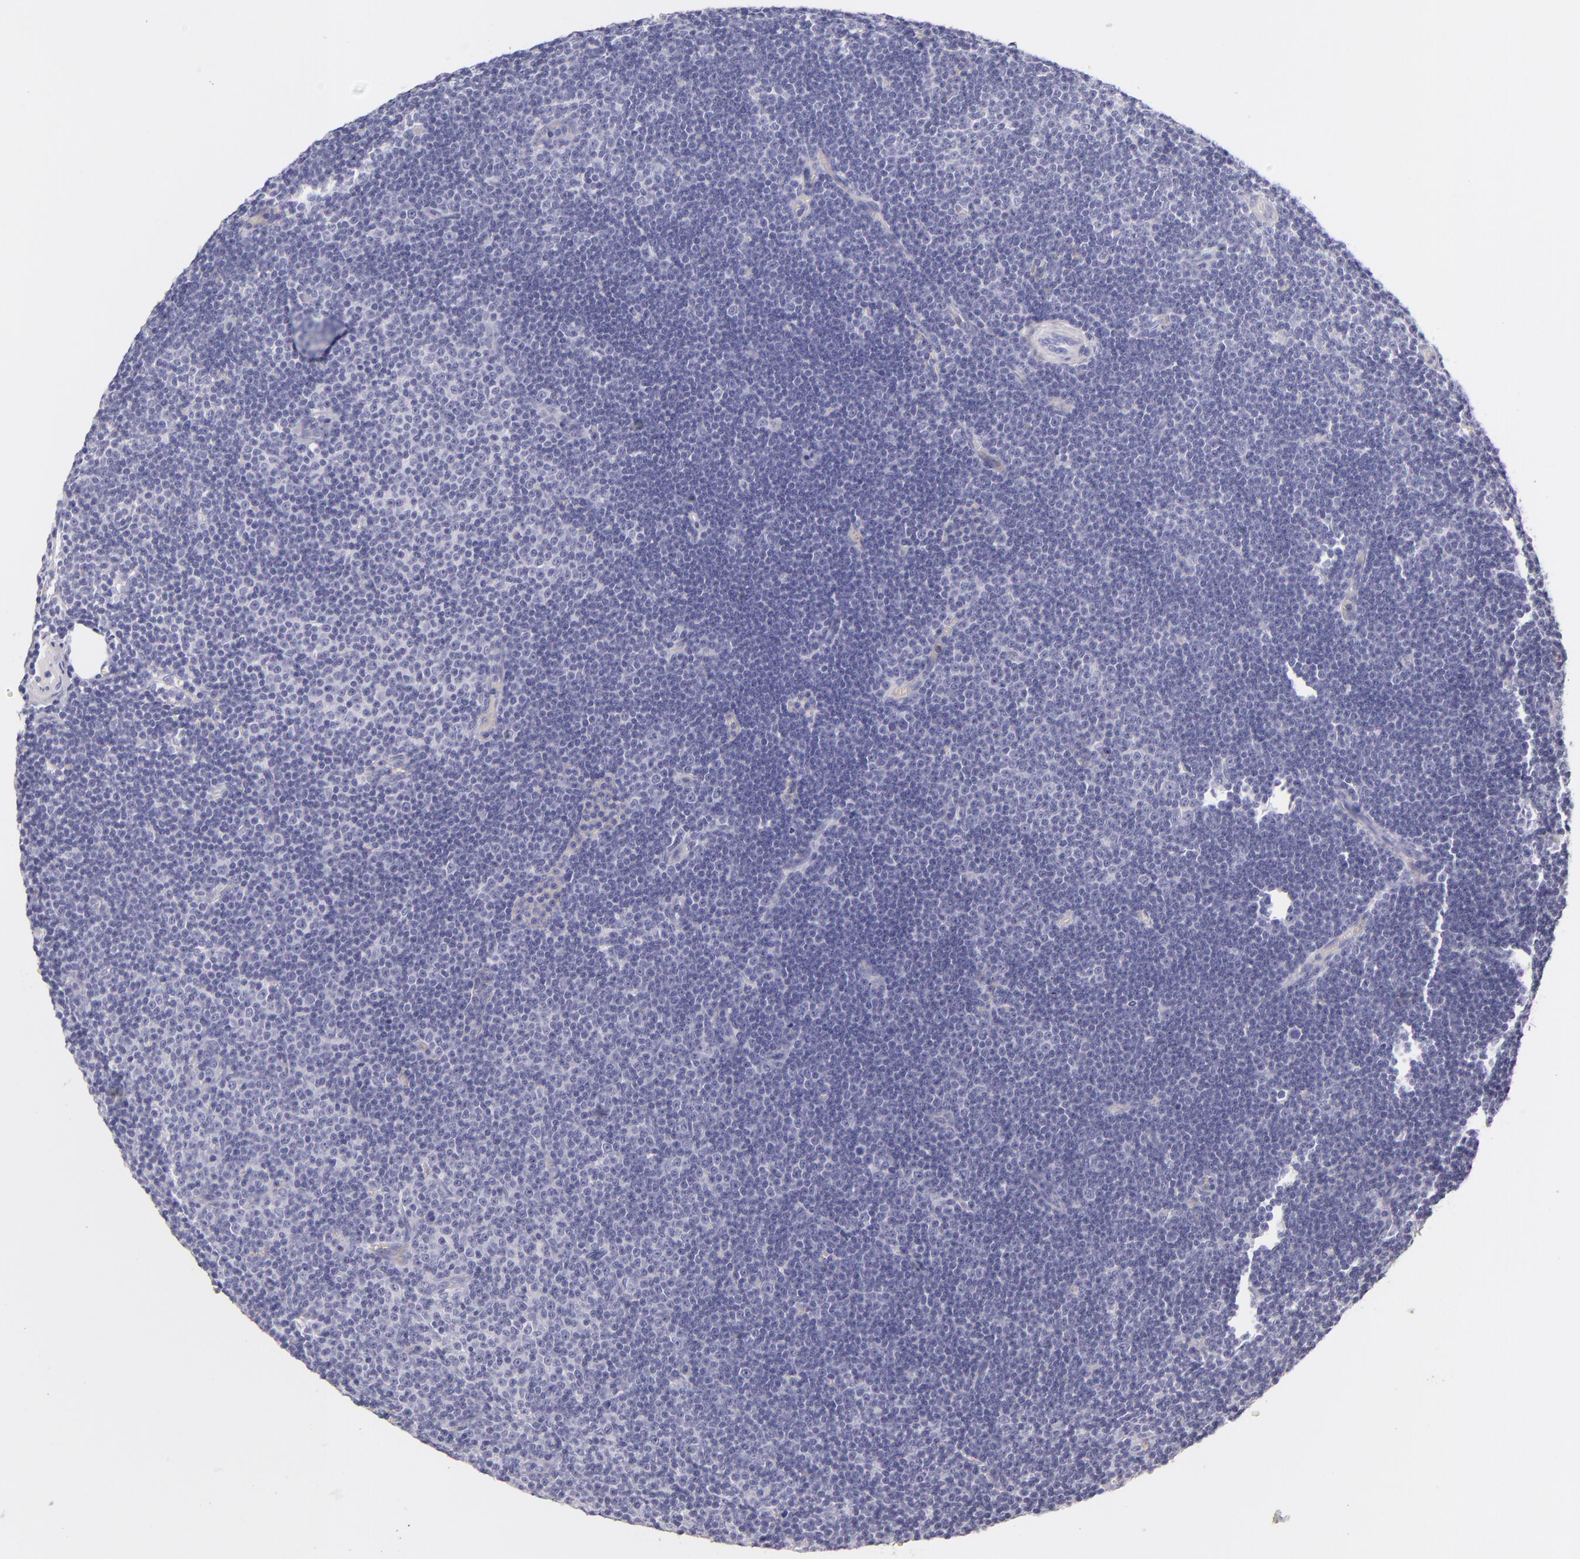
{"staining": {"intensity": "negative", "quantity": "none", "location": "none"}, "tissue": "lymphoma", "cell_type": "Tumor cells", "image_type": "cancer", "snomed": [{"axis": "morphology", "description": "Malignant lymphoma, non-Hodgkin's type, Low grade"}, {"axis": "topography", "description": "Lymph node"}], "caption": "Immunohistochemistry of human low-grade malignant lymphoma, non-Hodgkin's type reveals no staining in tumor cells.", "gene": "INA", "patient": {"sex": "male", "age": 57}}